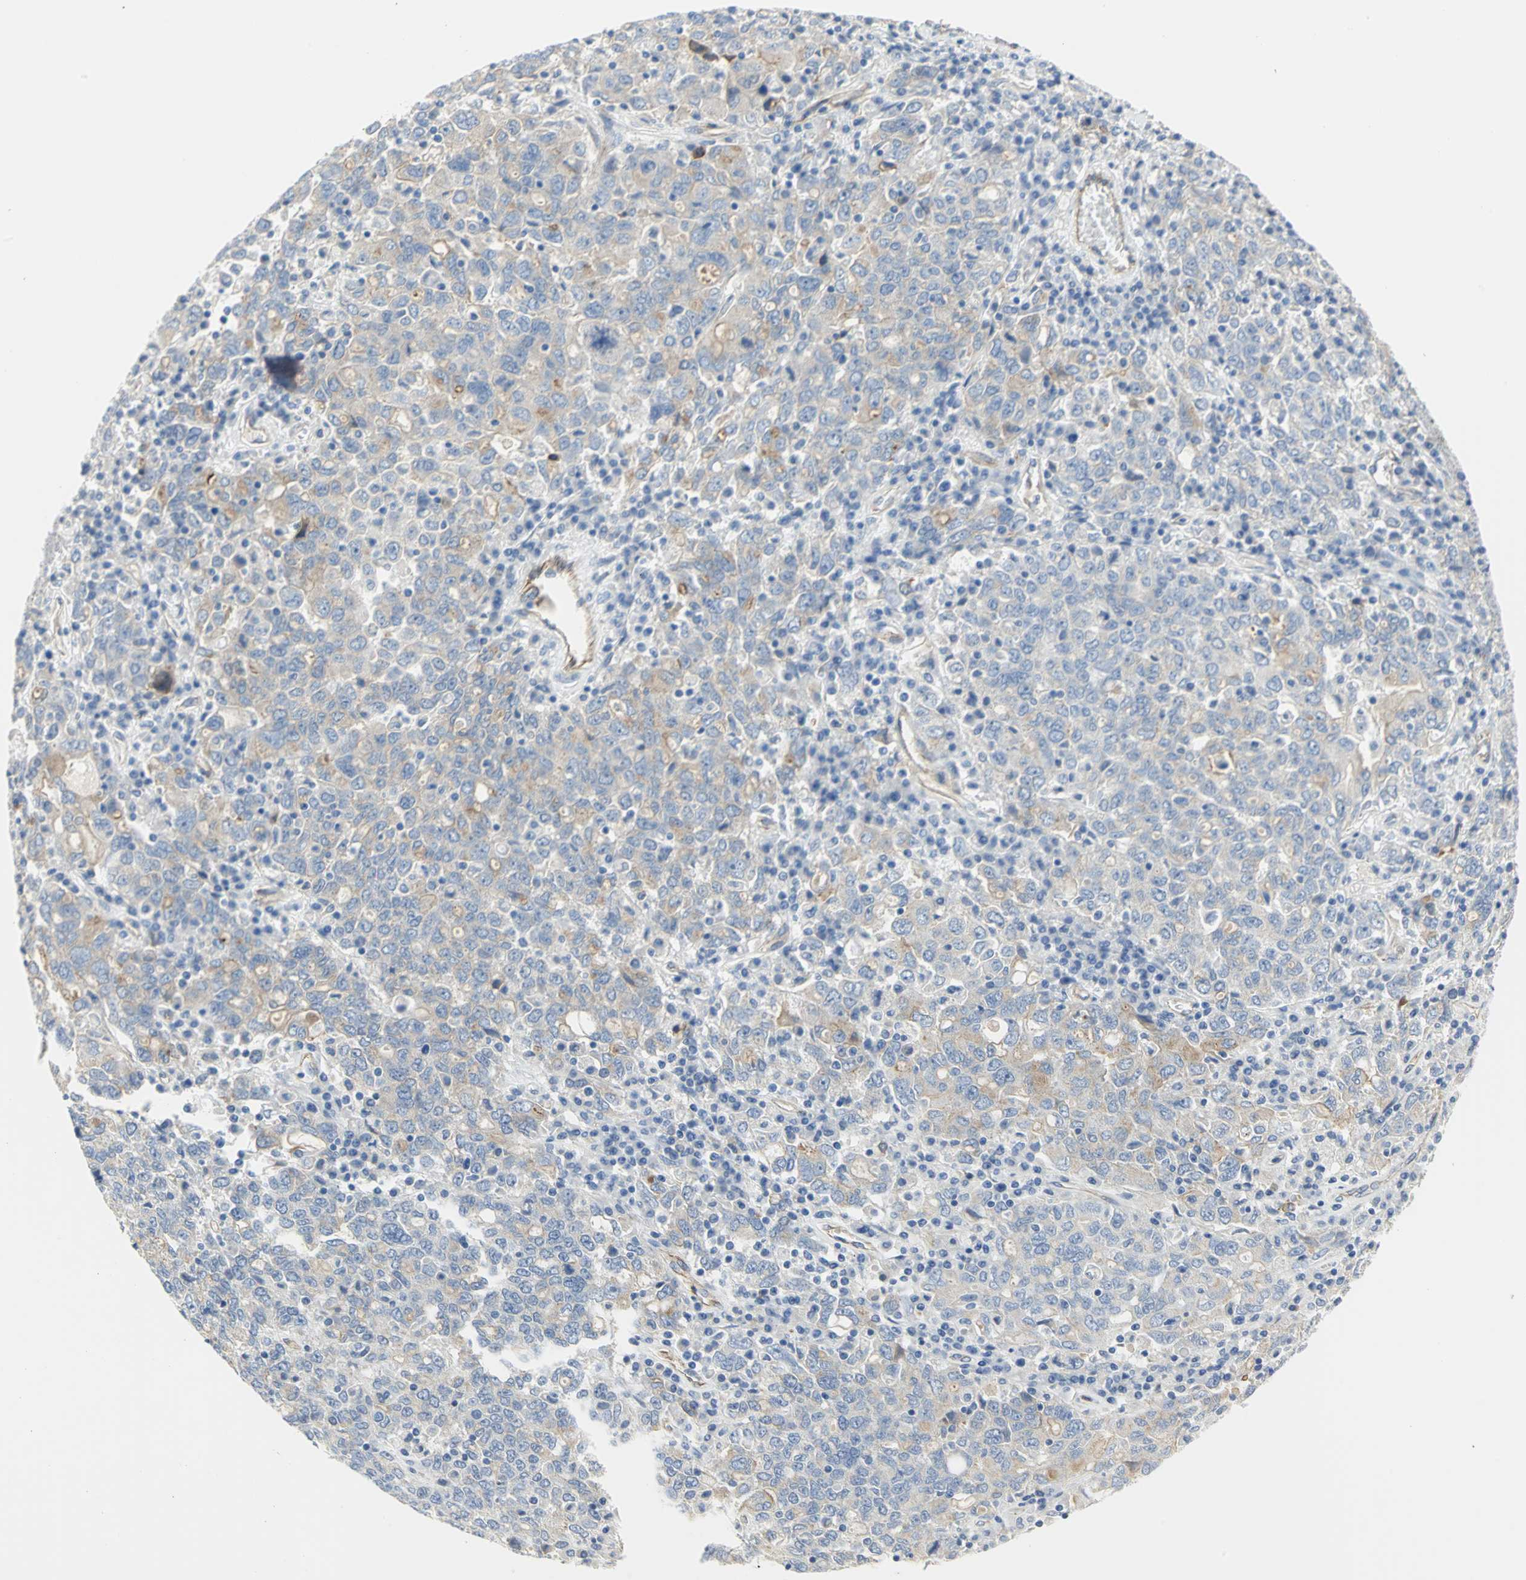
{"staining": {"intensity": "weak", "quantity": "25%-75%", "location": "cytoplasmic/membranous"}, "tissue": "ovarian cancer", "cell_type": "Tumor cells", "image_type": "cancer", "snomed": [{"axis": "morphology", "description": "Carcinoma, endometroid"}, {"axis": "topography", "description": "Ovary"}], "caption": "A high-resolution micrograph shows IHC staining of endometroid carcinoma (ovarian), which reveals weak cytoplasmic/membranous expression in approximately 25%-75% of tumor cells.", "gene": "FLNB", "patient": {"sex": "female", "age": 62}}